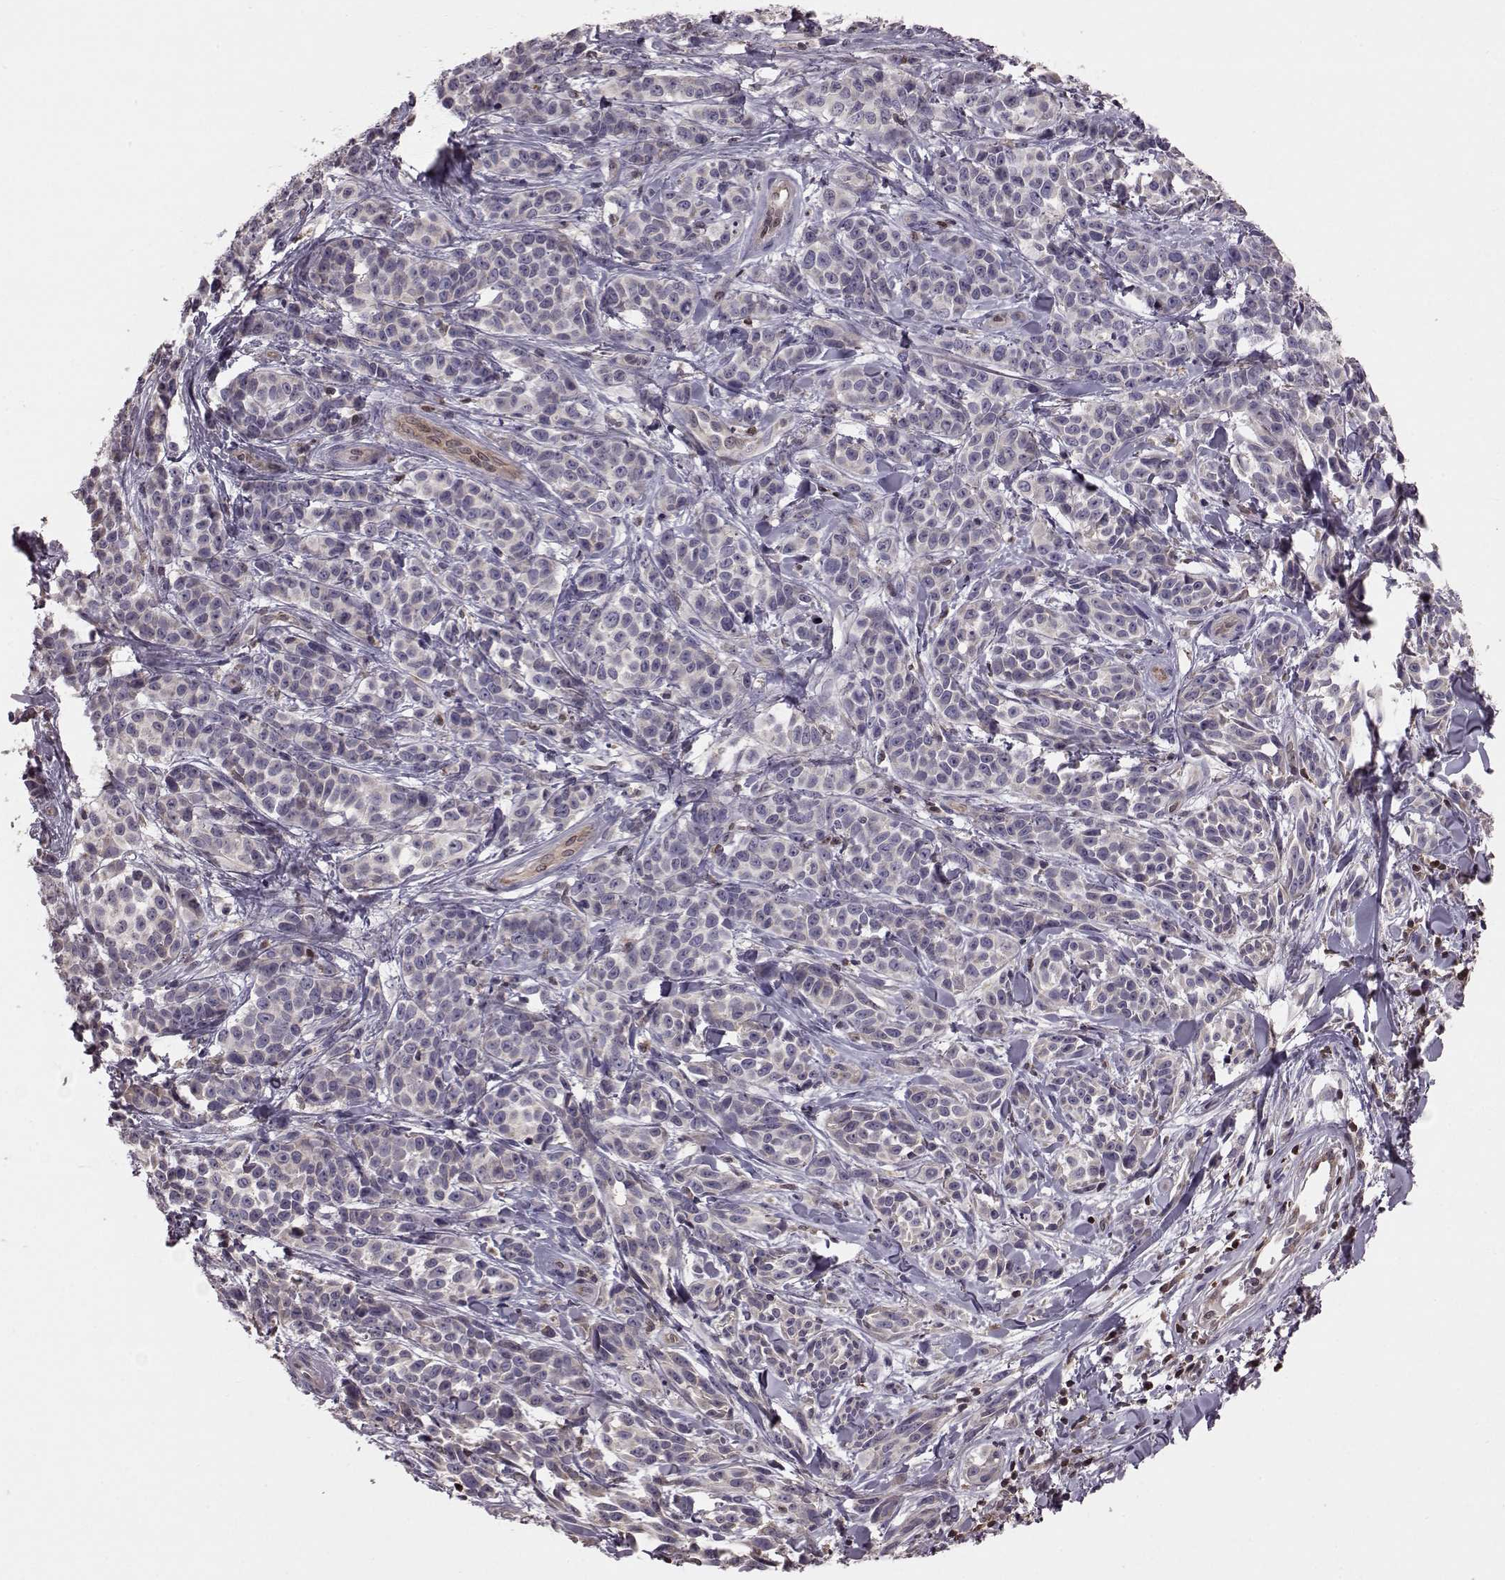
{"staining": {"intensity": "negative", "quantity": "none", "location": "none"}, "tissue": "melanoma", "cell_type": "Tumor cells", "image_type": "cancer", "snomed": [{"axis": "morphology", "description": "Malignant melanoma, NOS"}, {"axis": "topography", "description": "Skin"}], "caption": "Micrograph shows no protein staining in tumor cells of melanoma tissue.", "gene": "CDC42SE1", "patient": {"sex": "female", "age": 88}}